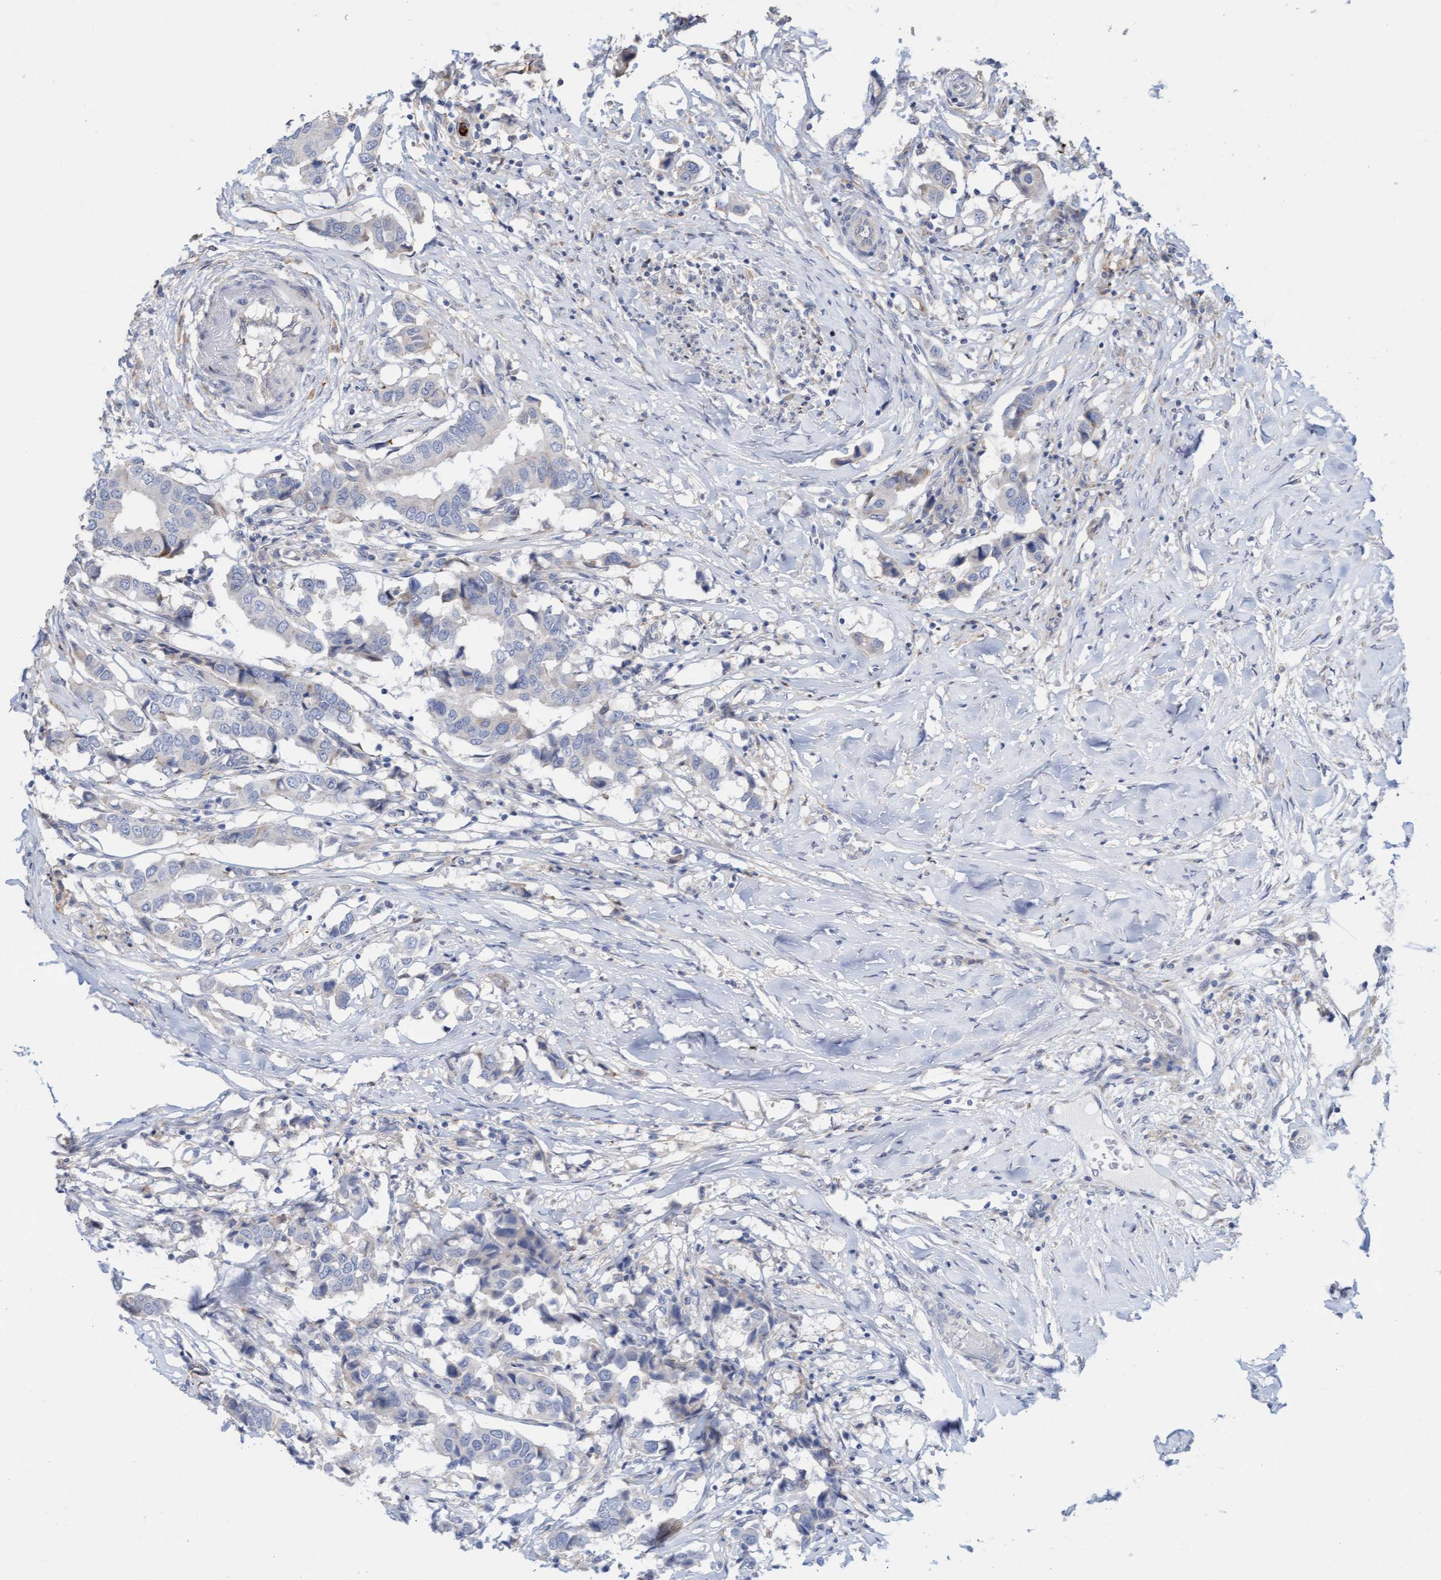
{"staining": {"intensity": "negative", "quantity": "none", "location": "none"}, "tissue": "breast cancer", "cell_type": "Tumor cells", "image_type": "cancer", "snomed": [{"axis": "morphology", "description": "Duct carcinoma"}, {"axis": "topography", "description": "Breast"}], "caption": "Human breast intraductal carcinoma stained for a protein using IHC exhibits no expression in tumor cells.", "gene": "MMP8", "patient": {"sex": "female", "age": 80}}